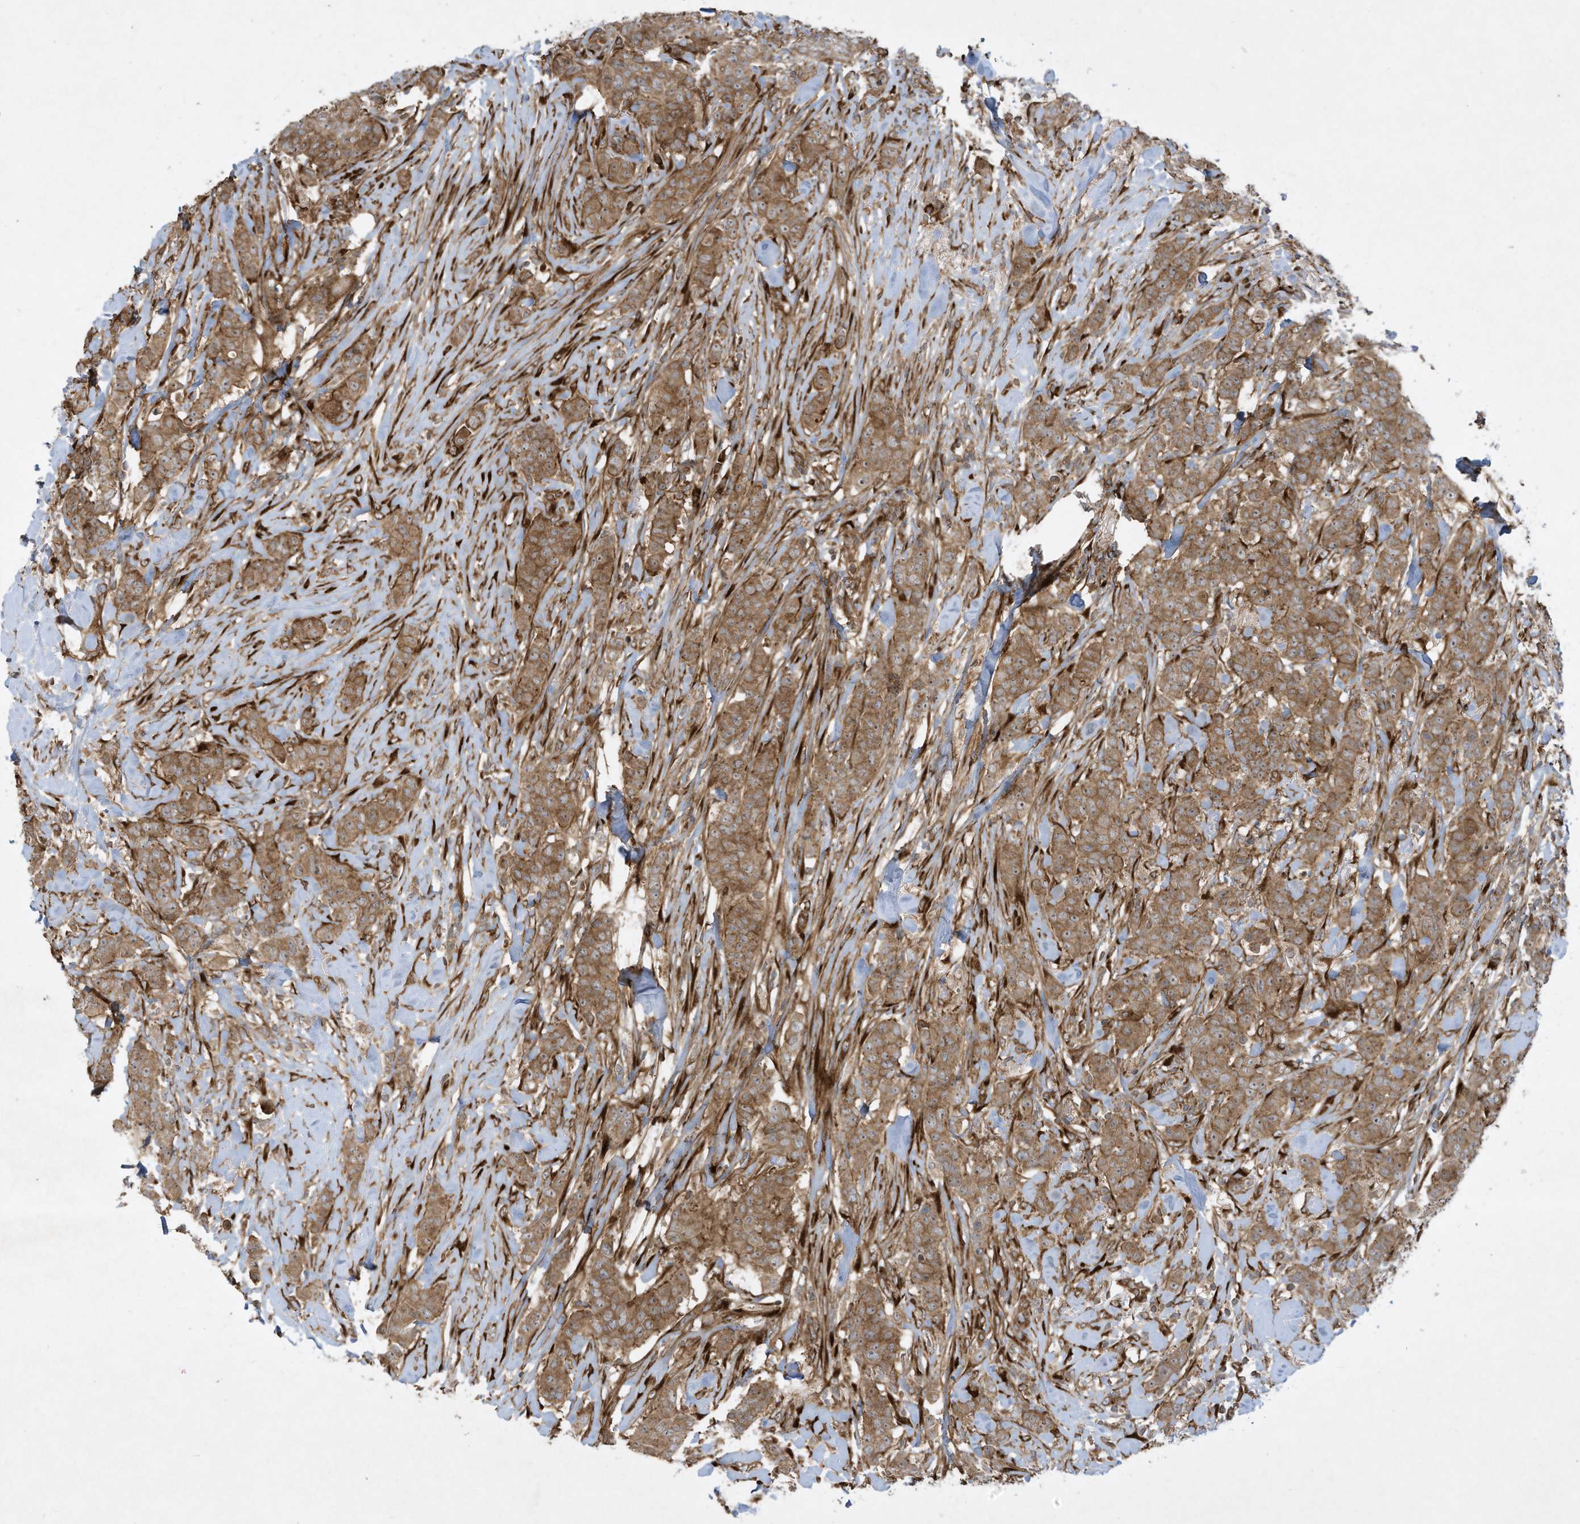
{"staining": {"intensity": "moderate", "quantity": ">75%", "location": "cytoplasmic/membranous"}, "tissue": "breast cancer", "cell_type": "Tumor cells", "image_type": "cancer", "snomed": [{"axis": "morphology", "description": "Duct carcinoma"}, {"axis": "topography", "description": "Breast"}], "caption": "This histopathology image exhibits IHC staining of breast cancer (invasive ductal carcinoma), with medium moderate cytoplasmic/membranous positivity in about >75% of tumor cells.", "gene": "DDIT4", "patient": {"sex": "female", "age": 40}}